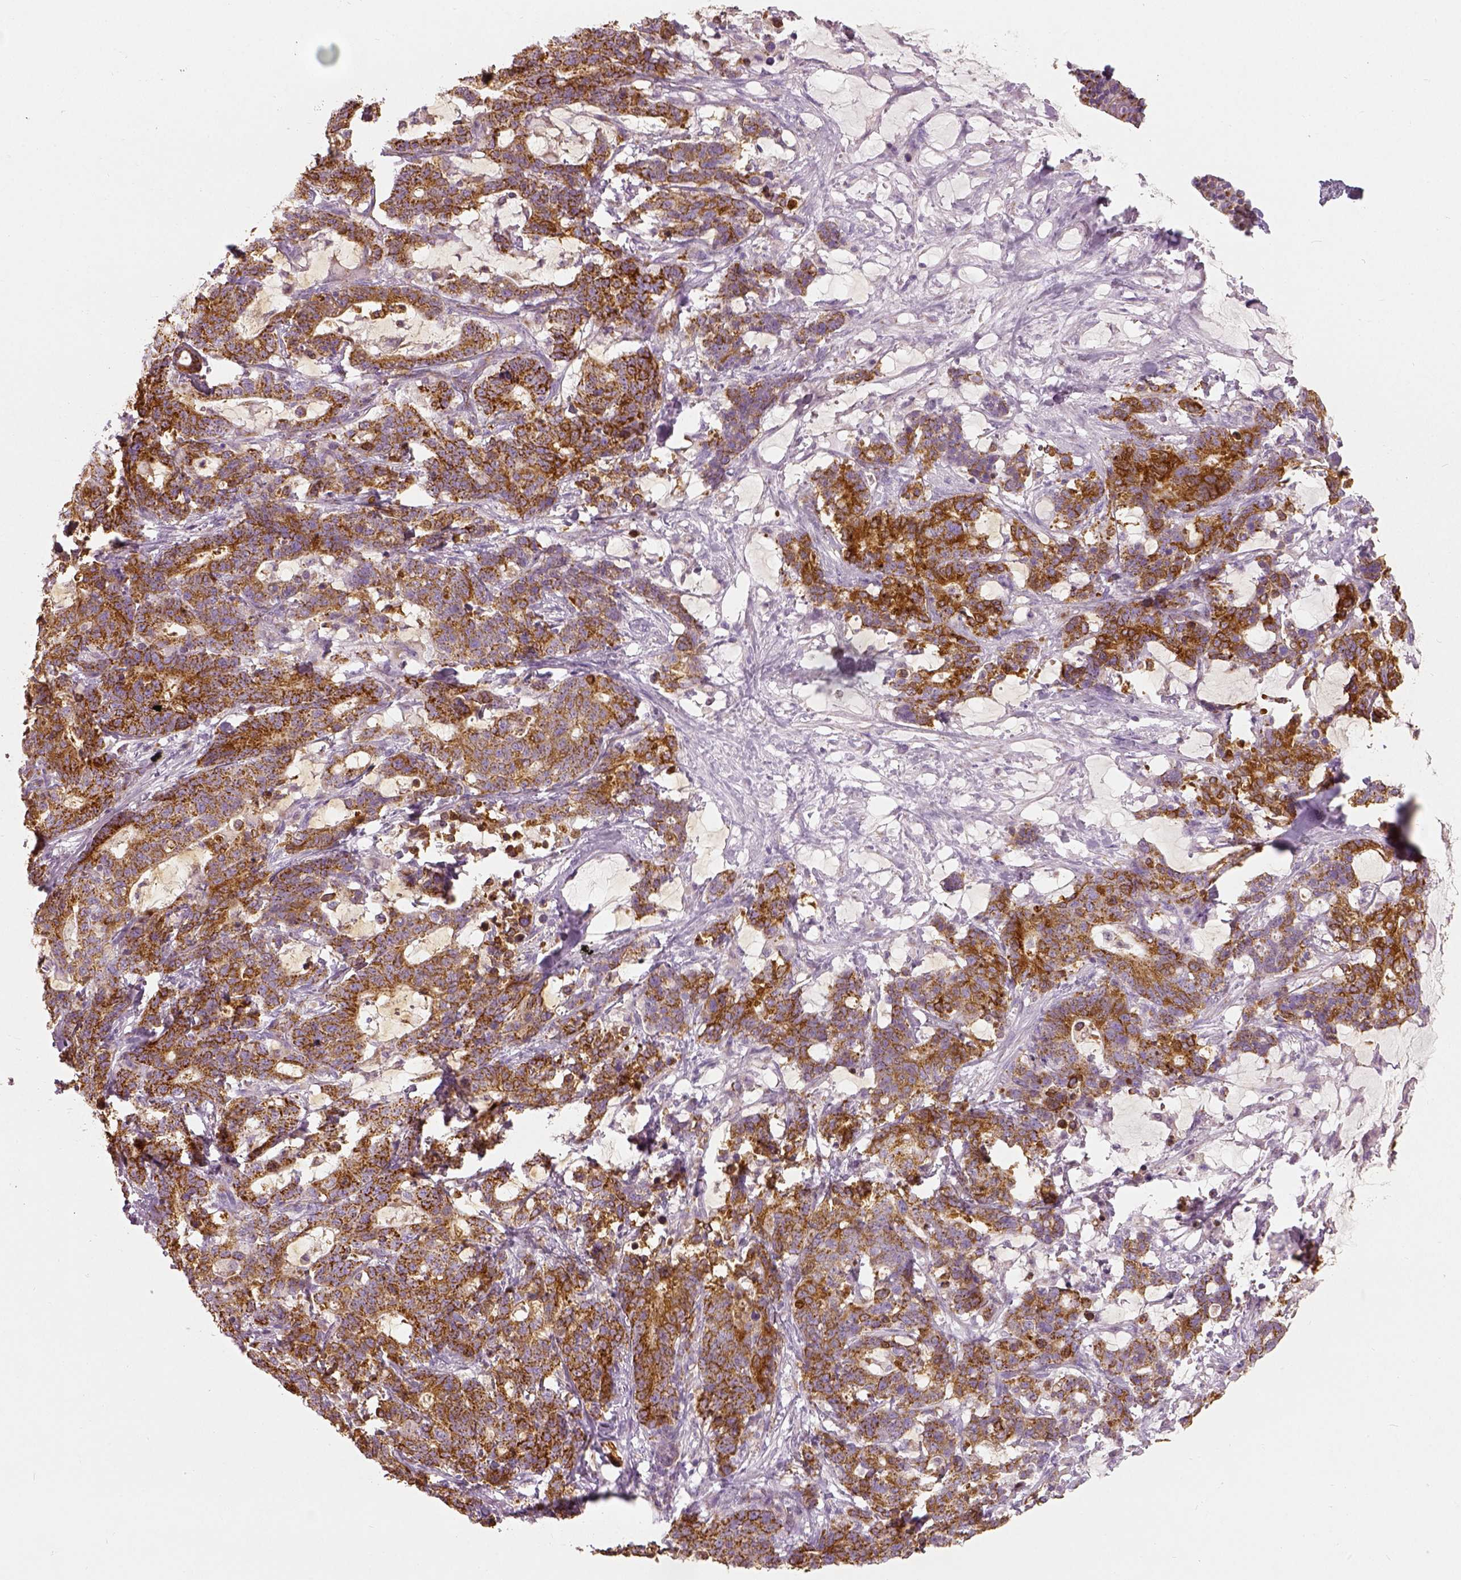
{"staining": {"intensity": "moderate", "quantity": ">75%", "location": "cytoplasmic/membranous"}, "tissue": "stomach cancer", "cell_type": "Tumor cells", "image_type": "cancer", "snomed": [{"axis": "morphology", "description": "Normal tissue, NOS"}, {"axis": "morphology", "description": "Adenocarcinoma, NOS"}, {"axis": "topography", "description": "Stomach"}], "caption": "A micrograph showing moderate cytoplasmic/membranous positivity in about >75% of tumor cells in stomach adenocarcinoma, as visualized by brown immunohistochemical staining.", "gene": "PGAM5", "patient": {"sex": "female", "age": 64}}